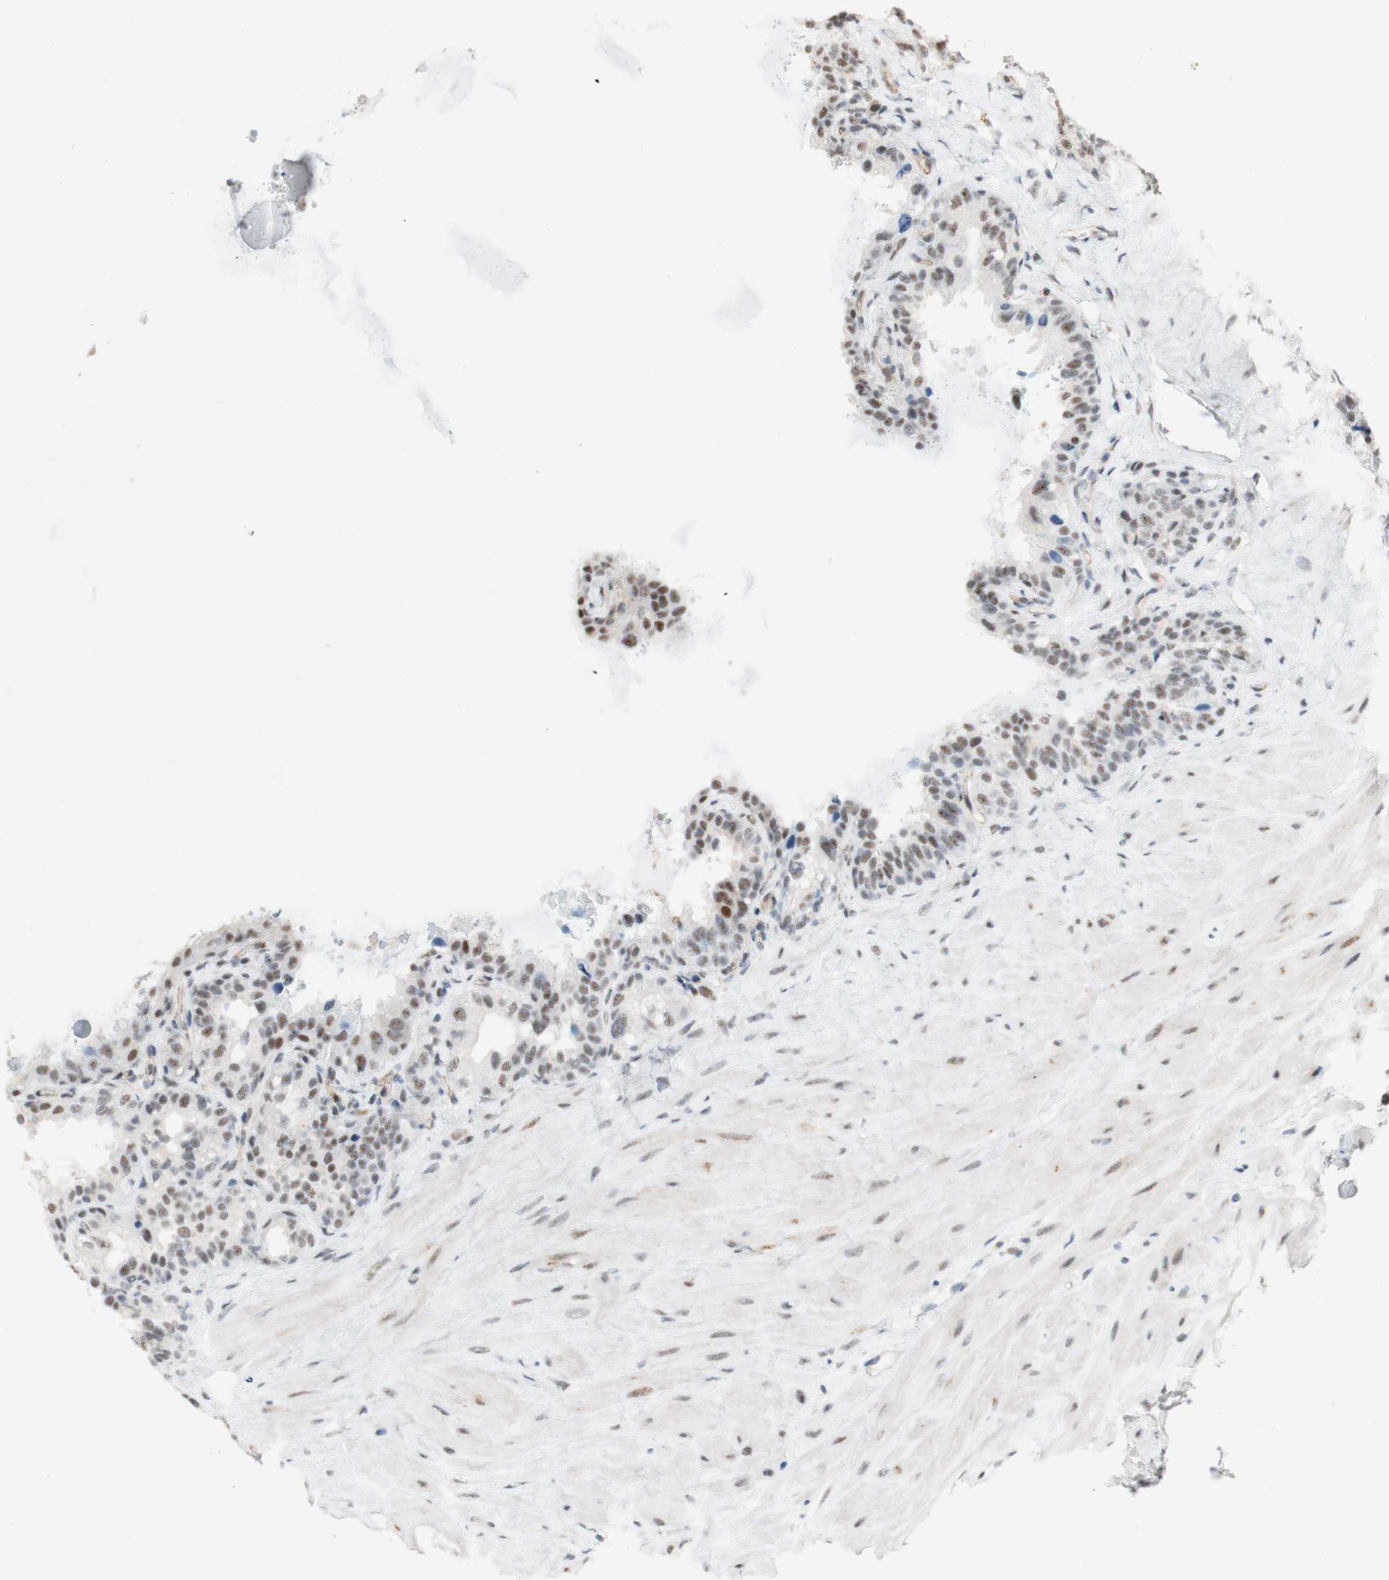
{"staining": {"intensity": "weak", "quantity": "25%-75%", "location": "nuclear"}, "tissue": "seminal vesicle", "cell_type": "Glandular cells", "image_type": "normal", "snomed": [{"axis": "morphology", "description": "Normal tissue, NOS"}, {"axis": "topography", "description": "Seminal veicle"}], "caption": "Immunohistochemistry (IHC) image of benign seminal vesicle stained for a protein (brown), which shows low levels of weak nuclear expression in about 25%-75% of glandular cells.", "gene": "SAP18", "patient": {"sex": "male", "age": 68}}